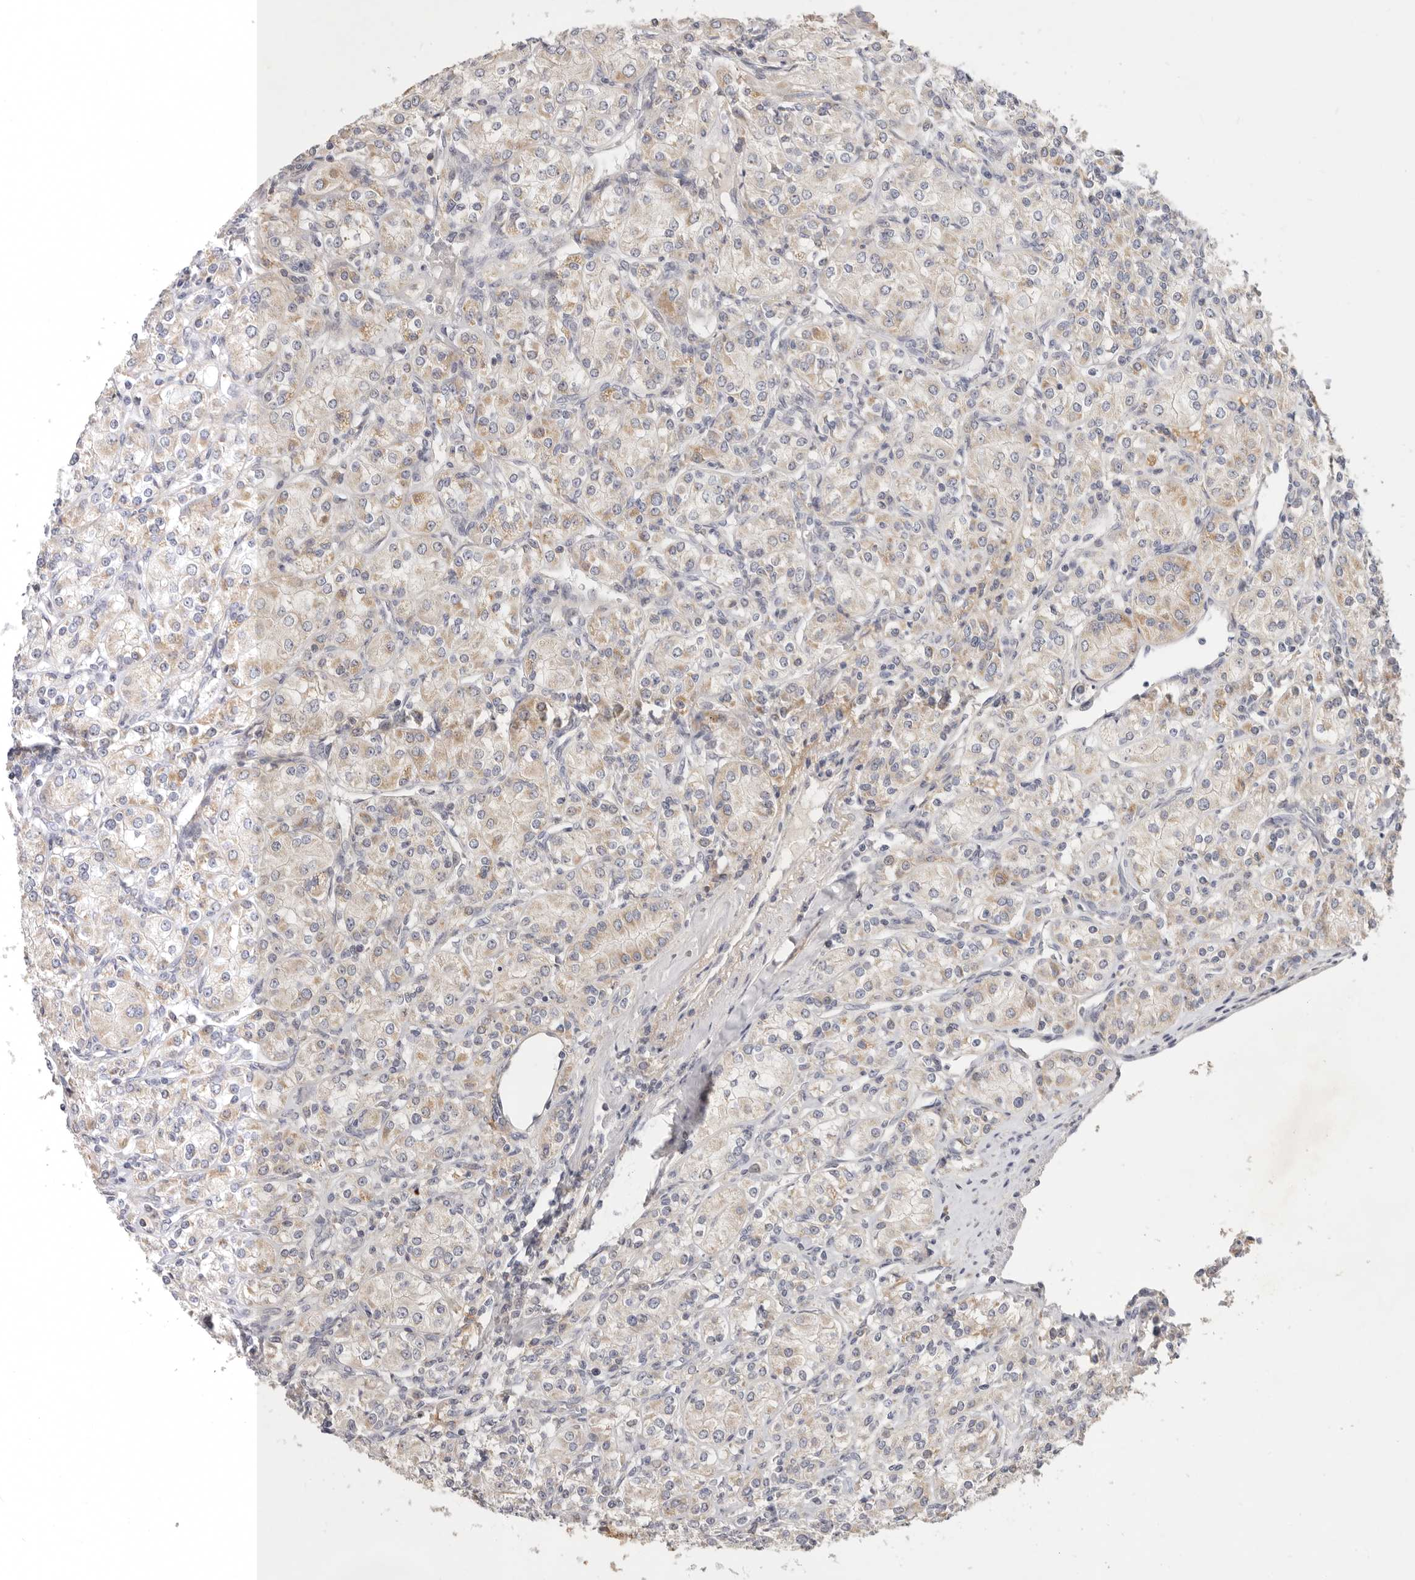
{"staining": {"intensity": "weak", "quantity": "25%-75%", "location": "cytoplasmic/membranous"}, "tissue": "renal cancer", "cell_type": "Tumor cells", "image_type": "cancer", "snomed": [{"axis": "morphology", "description": "Adenocarcinoma, NOS"}, {"axis": "topography", "description": "Kidney"}], "caption": "DAB (3,3'-diaminobenzidine) immunohistochemical staining of human renal cancer displays weak cytoplasmic/membranous protein expression in about 25%-75% of tumor cells.", "gene": "TFB2M", "patient": {"sex": "male", "age": 77}}